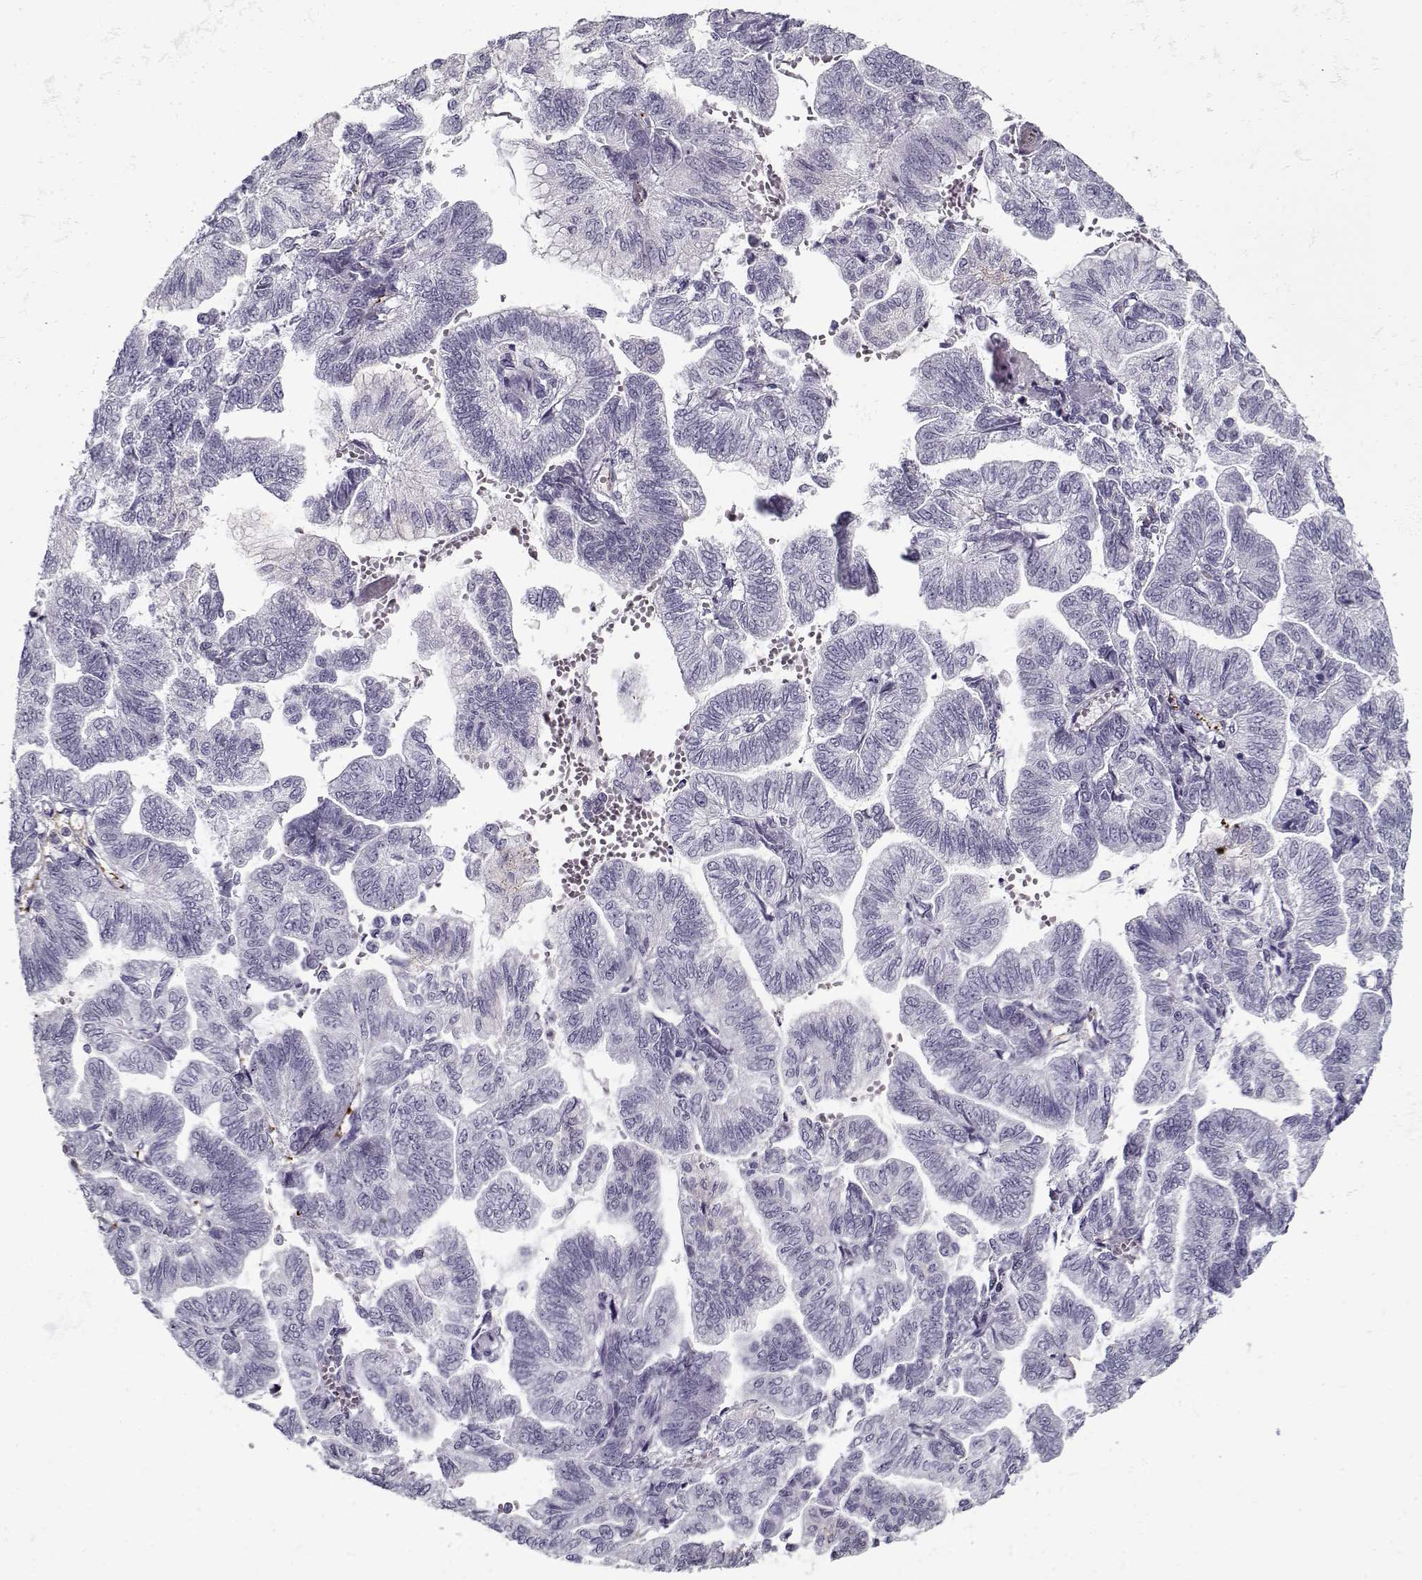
{"staining": {"intensity": "negative", "quantity": "none", "location": "none"}, "tissue": "stomach cancer", "cell_type": "Tumor cells", "image_type": "cancer", "snomed": [{"axis": "morphology", "description": "Adenocarcinoma, NOS"}, {"axis": "topography", "description": "Stomach"}], "caption": "IHC of stomach cancer displays no positivity in tumor cells.", "gene": "SPACA9", "patient": {"sex": "male", "age": 83}}